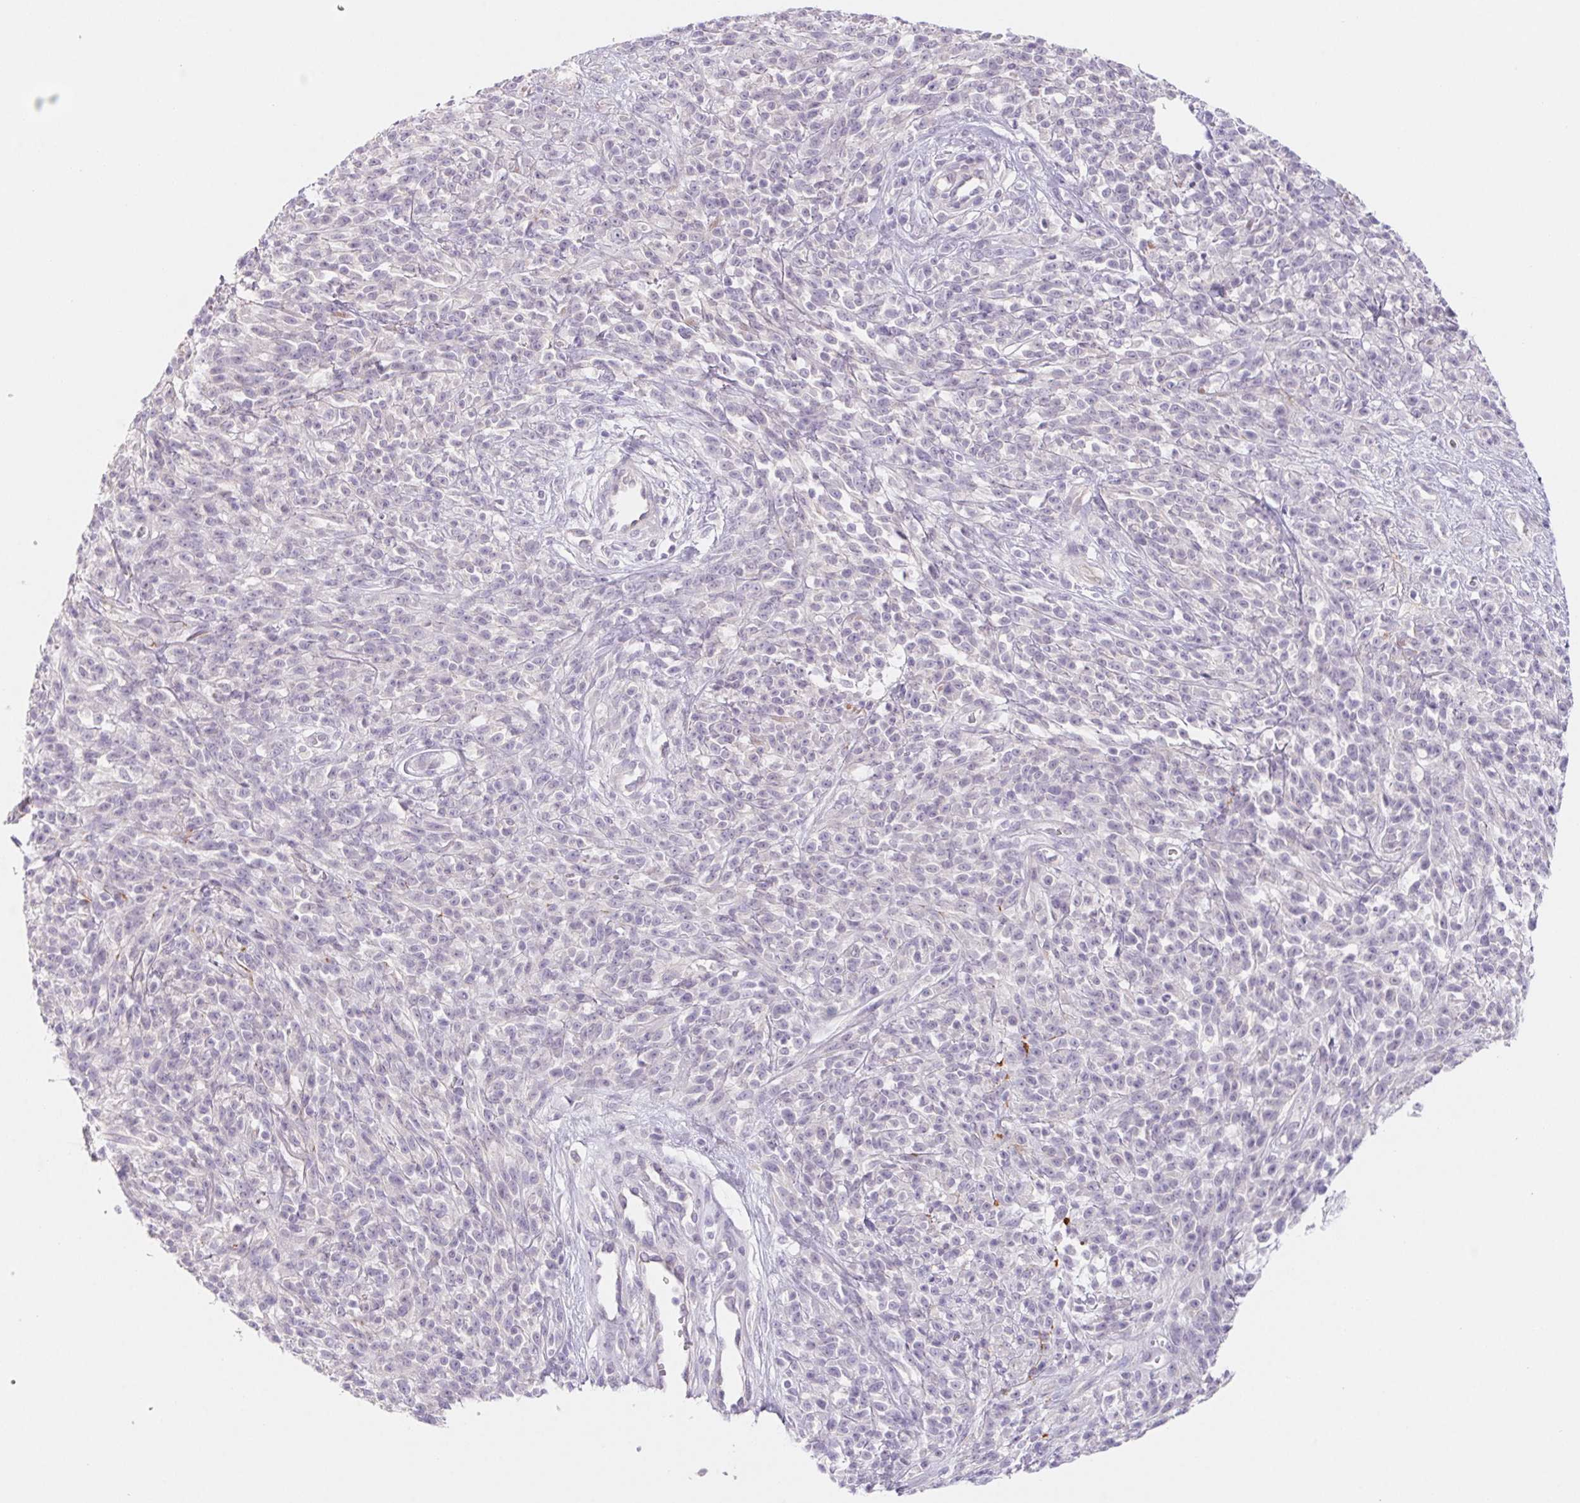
{"staining": {"intensity": "negative", "quantity": "none", "location": "none"}, "tissue": "melanoma", "cell_type": "Tumor cells", "image_type": "cancer", "snomed": [{"axis": "morphology", "description": "Malignant melanoma, NOS"}, {"axis": "topography", "description": "Skin"}, {"axis": "topography", "description": "Skin of trunk"}], "caption": "Immunohistochemistry (IHC) of malignant melanoma exhibits no expression in tumor cells.", "gene": "CTNND2", "patient": {"sex": "male", "age": 74}}